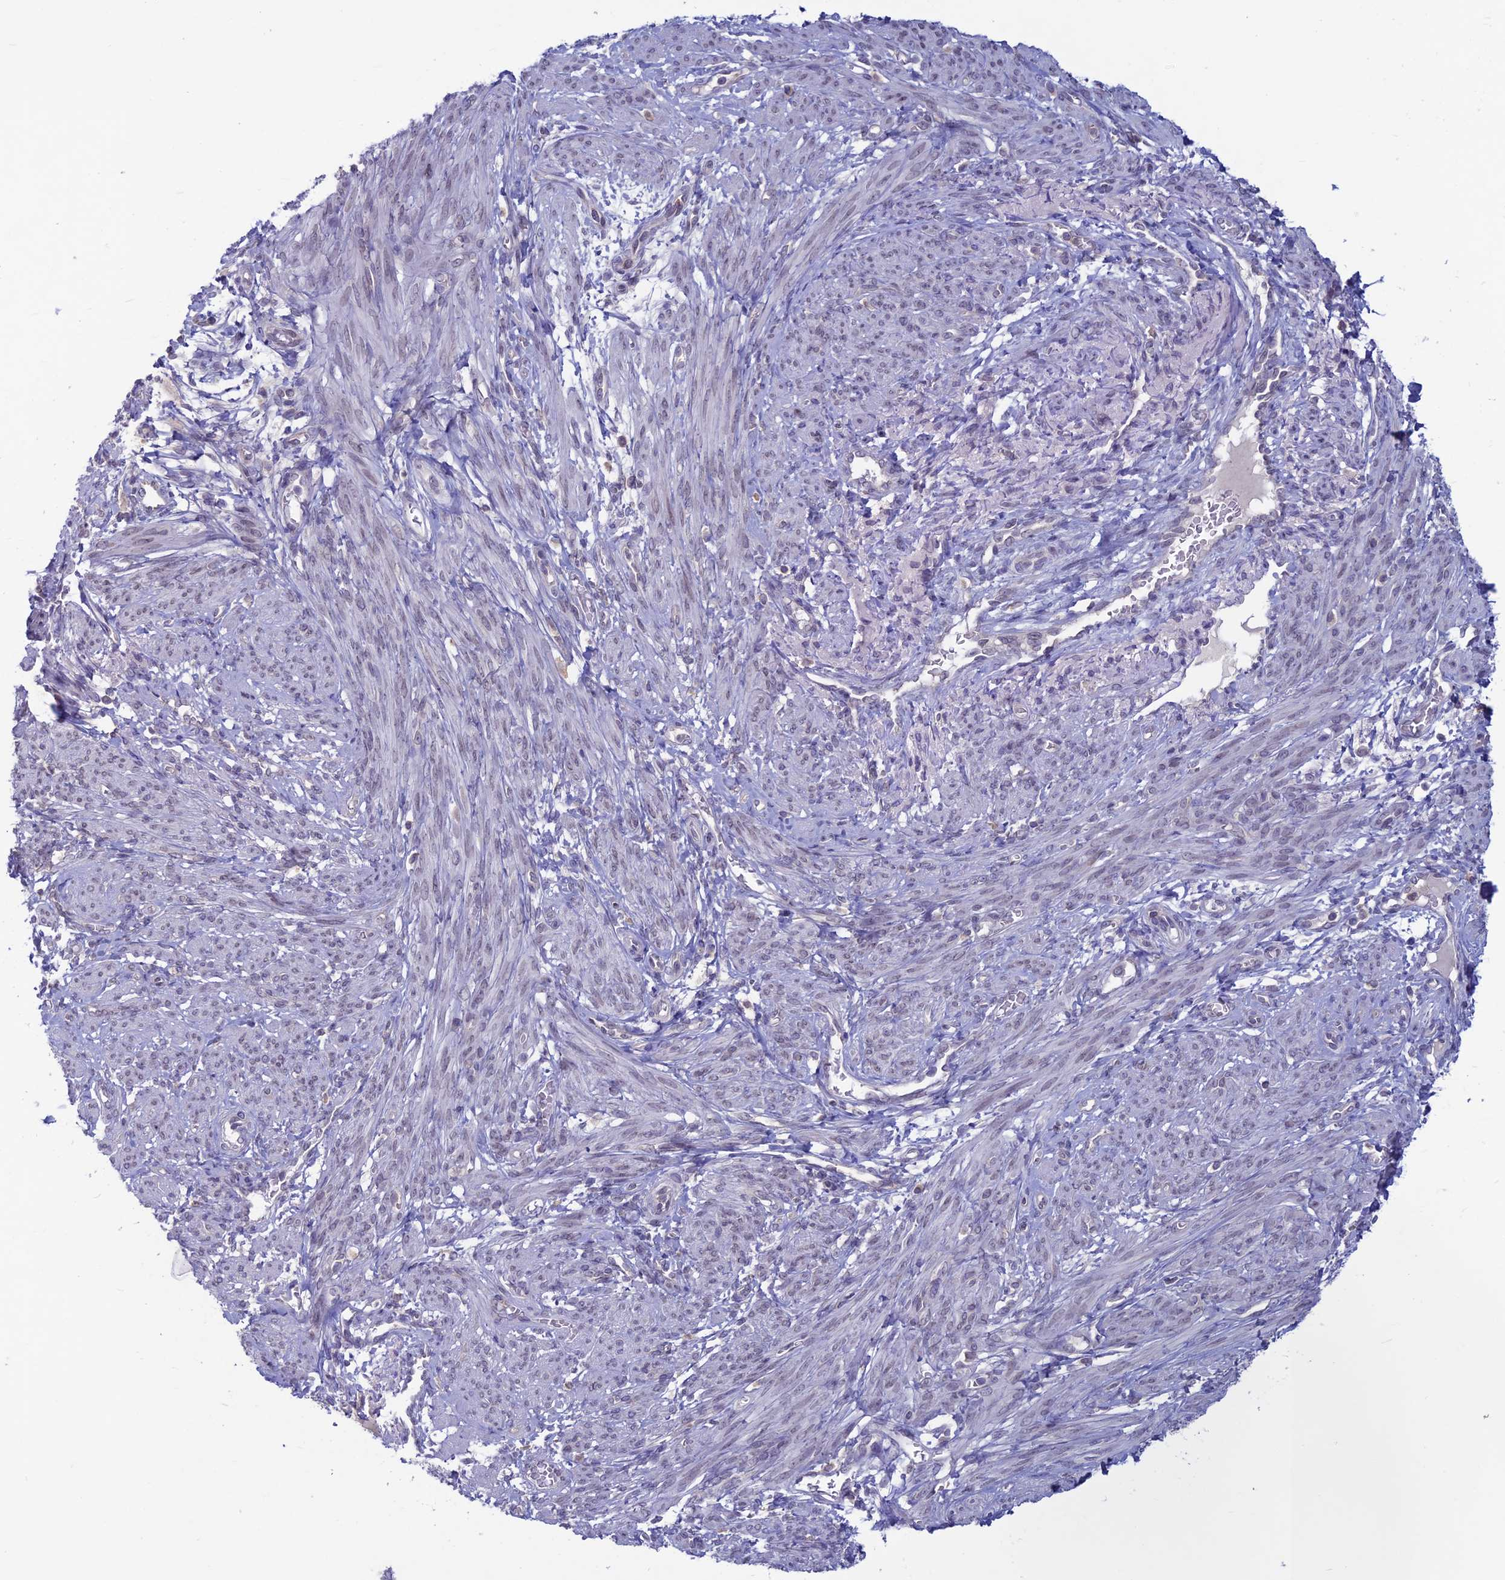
{"staining": {"intensity": "weak", "quantity": "<25%", "location": "nuclear"}, "tissue": "smooth muscle", "cell_type": "Smooth muscle cells", "image_type": "normal", "snomed": [{"axis": "morphology", "description": "Normal tissue, NOS"}, {"axis": "topography", "description": "Smooth muscle"}], "caption": "High power microscopy histopathology image of an immunohistochemistry (IHC) photomicrograph of unremarkable smooth muscle, revealing no significant staining in smooth muscle cells. The staining was performed using DAB to visualize the protein expression in brown, while the nuclei were stained in blue with hematoxylin (Magnification: 20x).", "gene": "WDR46", "patient": {"sex": "female", "age": 39}}